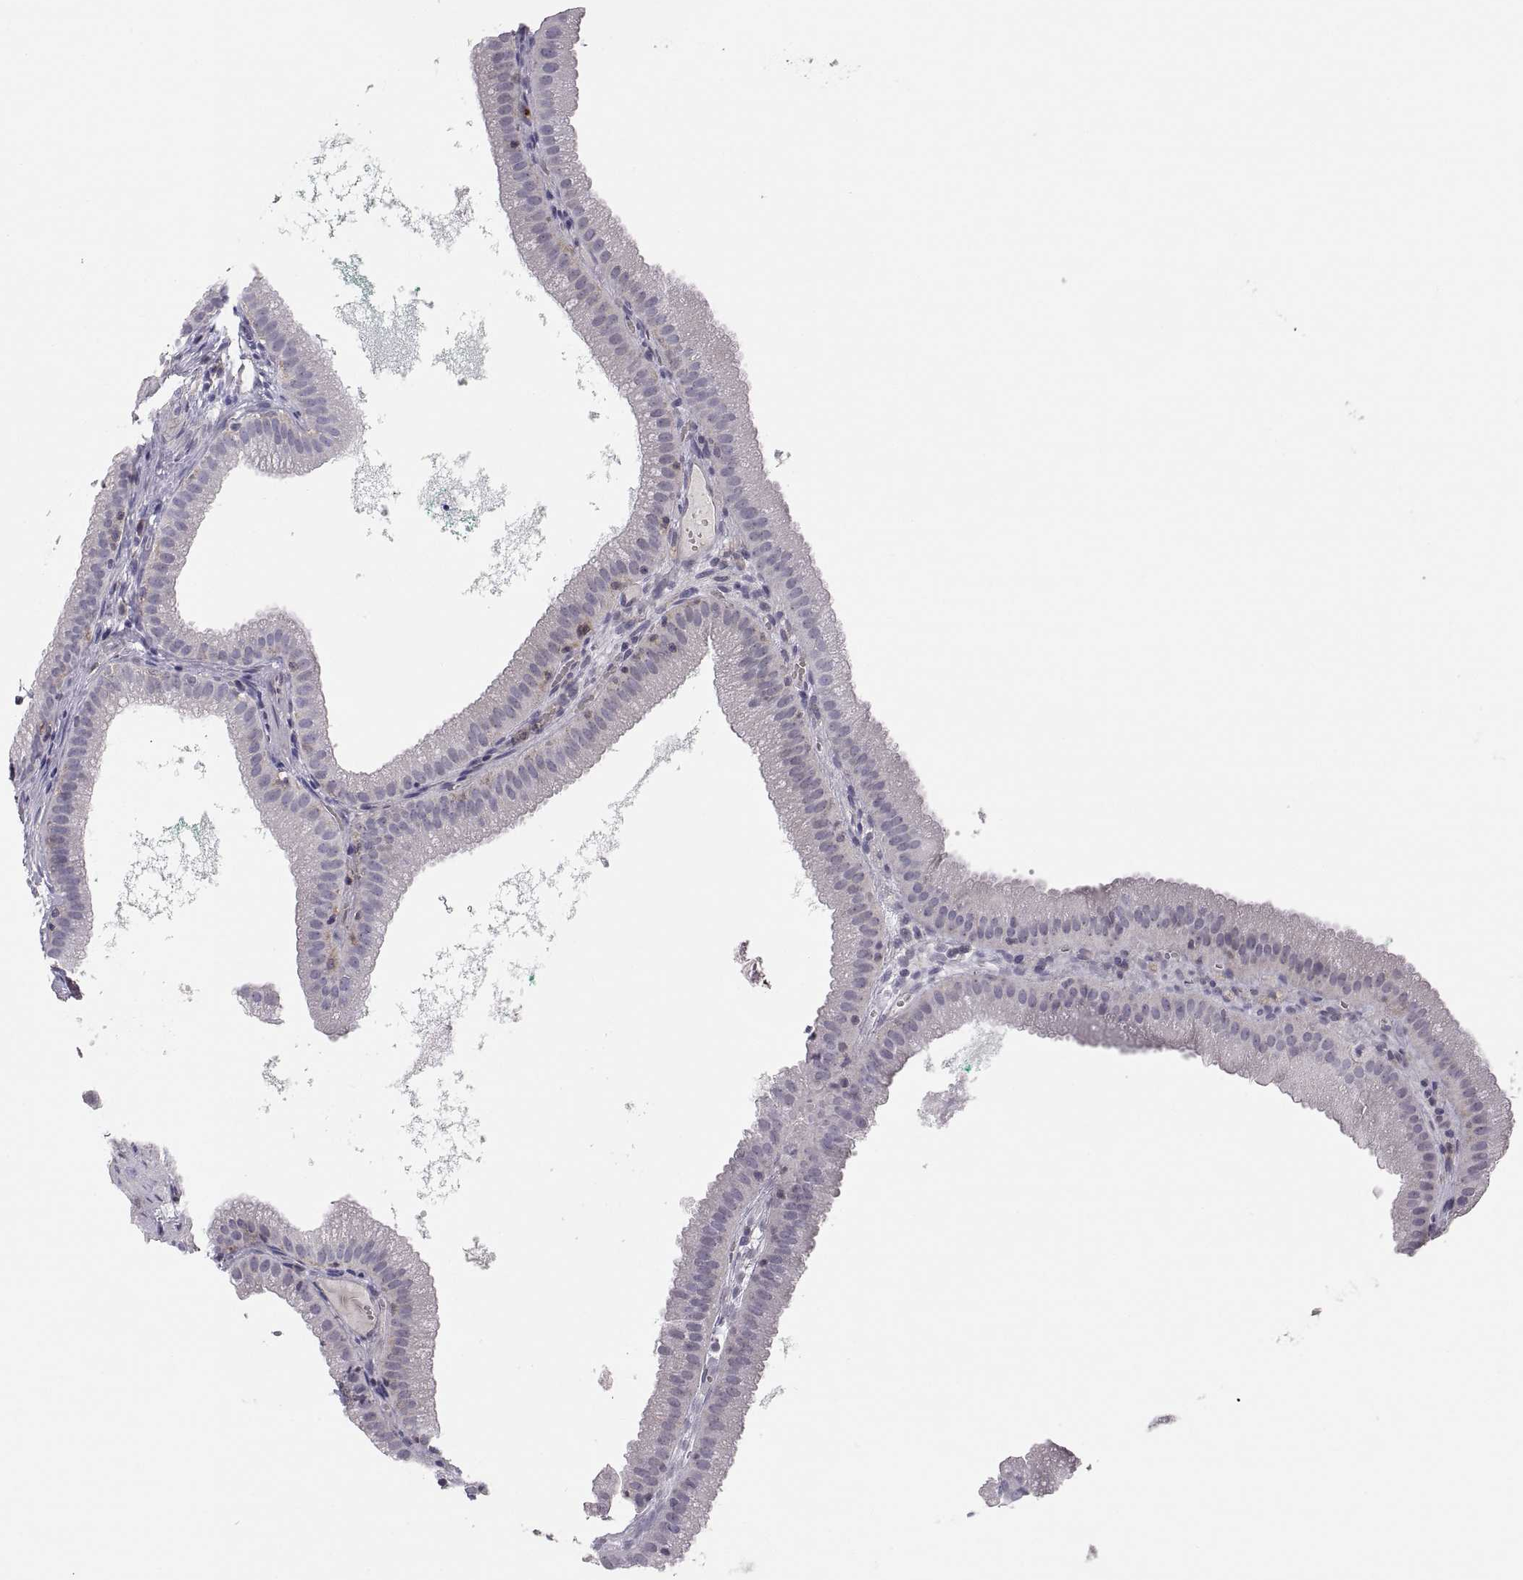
{"staining": {"intensity": "negative", "quantity": "none", "location": "none"}, "tissue": "gallbladder", "cell_type": "Glandular cells", "image_type": "normal", "snomed": [{"axis": "morphology", "description": "Normal tissue, NOS"}, {"axis": "topography", "description": "Gallbladder"}], "caption": "Immunohistochemical staining of benign gallbladder exhibits no significant expression in glandular cells. (DAB (3,3'-diaminobenzidine) immunohistochemistry, high magnification).", "gene": "RALB", "patient": {"sex": "male", "age": 67}}